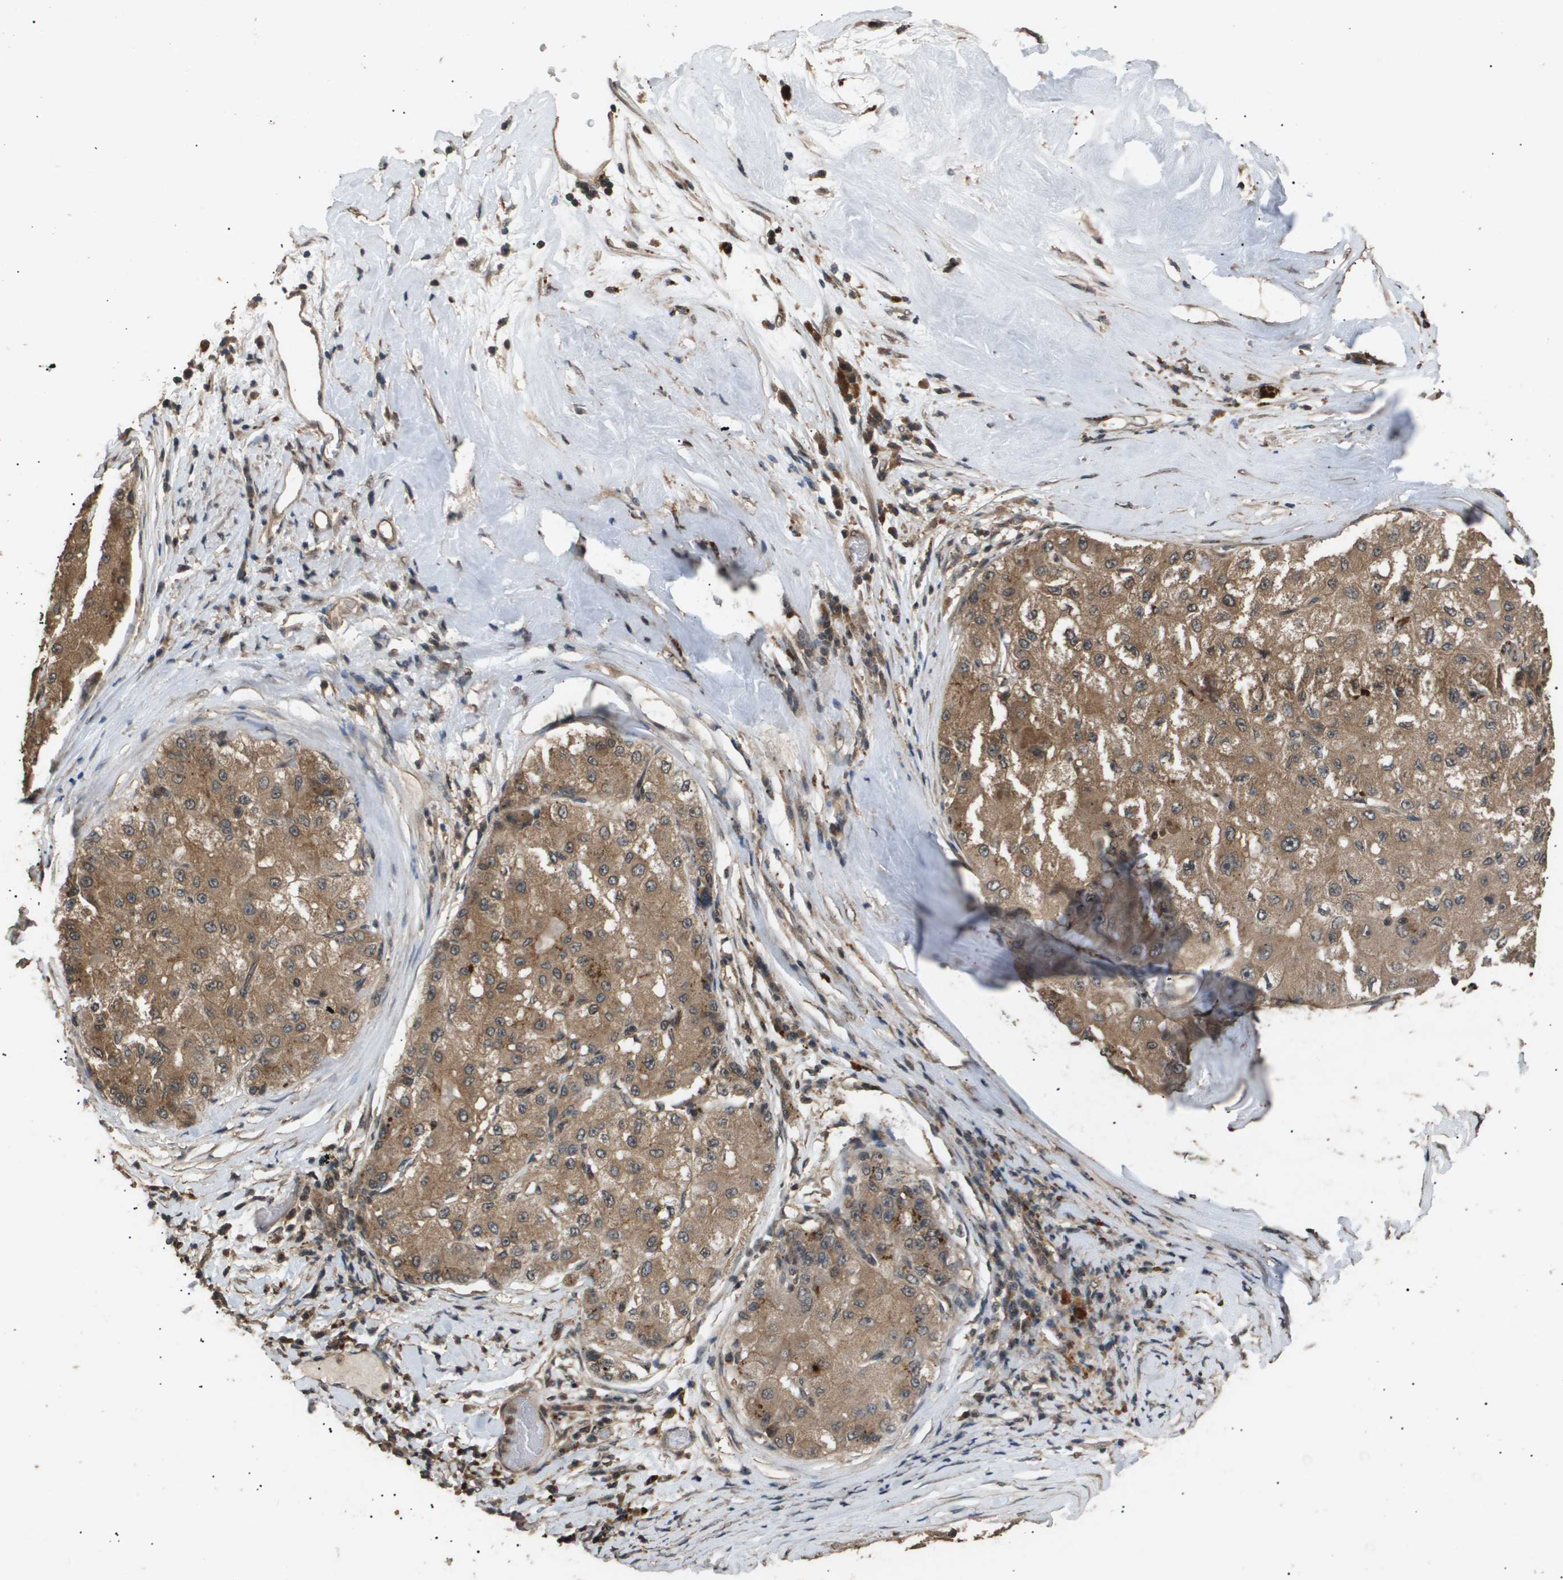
{"staining": {"intensity": "moderate", "quantity": ">75%", "location": "cytoplasmic/membranous"}, "tissue": "liver cancer", "cell_type": "Tumor cells", "image_type": "cancer", "snomed": [{"axis": "morphology", "description": "Carcinoma, Hepatocellular, NOS"}, {"axis": "topography", "description": "Liver"}], "caption": "Liver hepatocellular carcinoma tissue exhibits moderate cytoplasmic/membranous staining in approximately >75% of tumor cells Using DAB (brown) and hematoxylin (blue) stains, captured at high magnification using brightfield microscopy.", "gene": "ING1", "patient": {"sex": "male", "age": 80}}